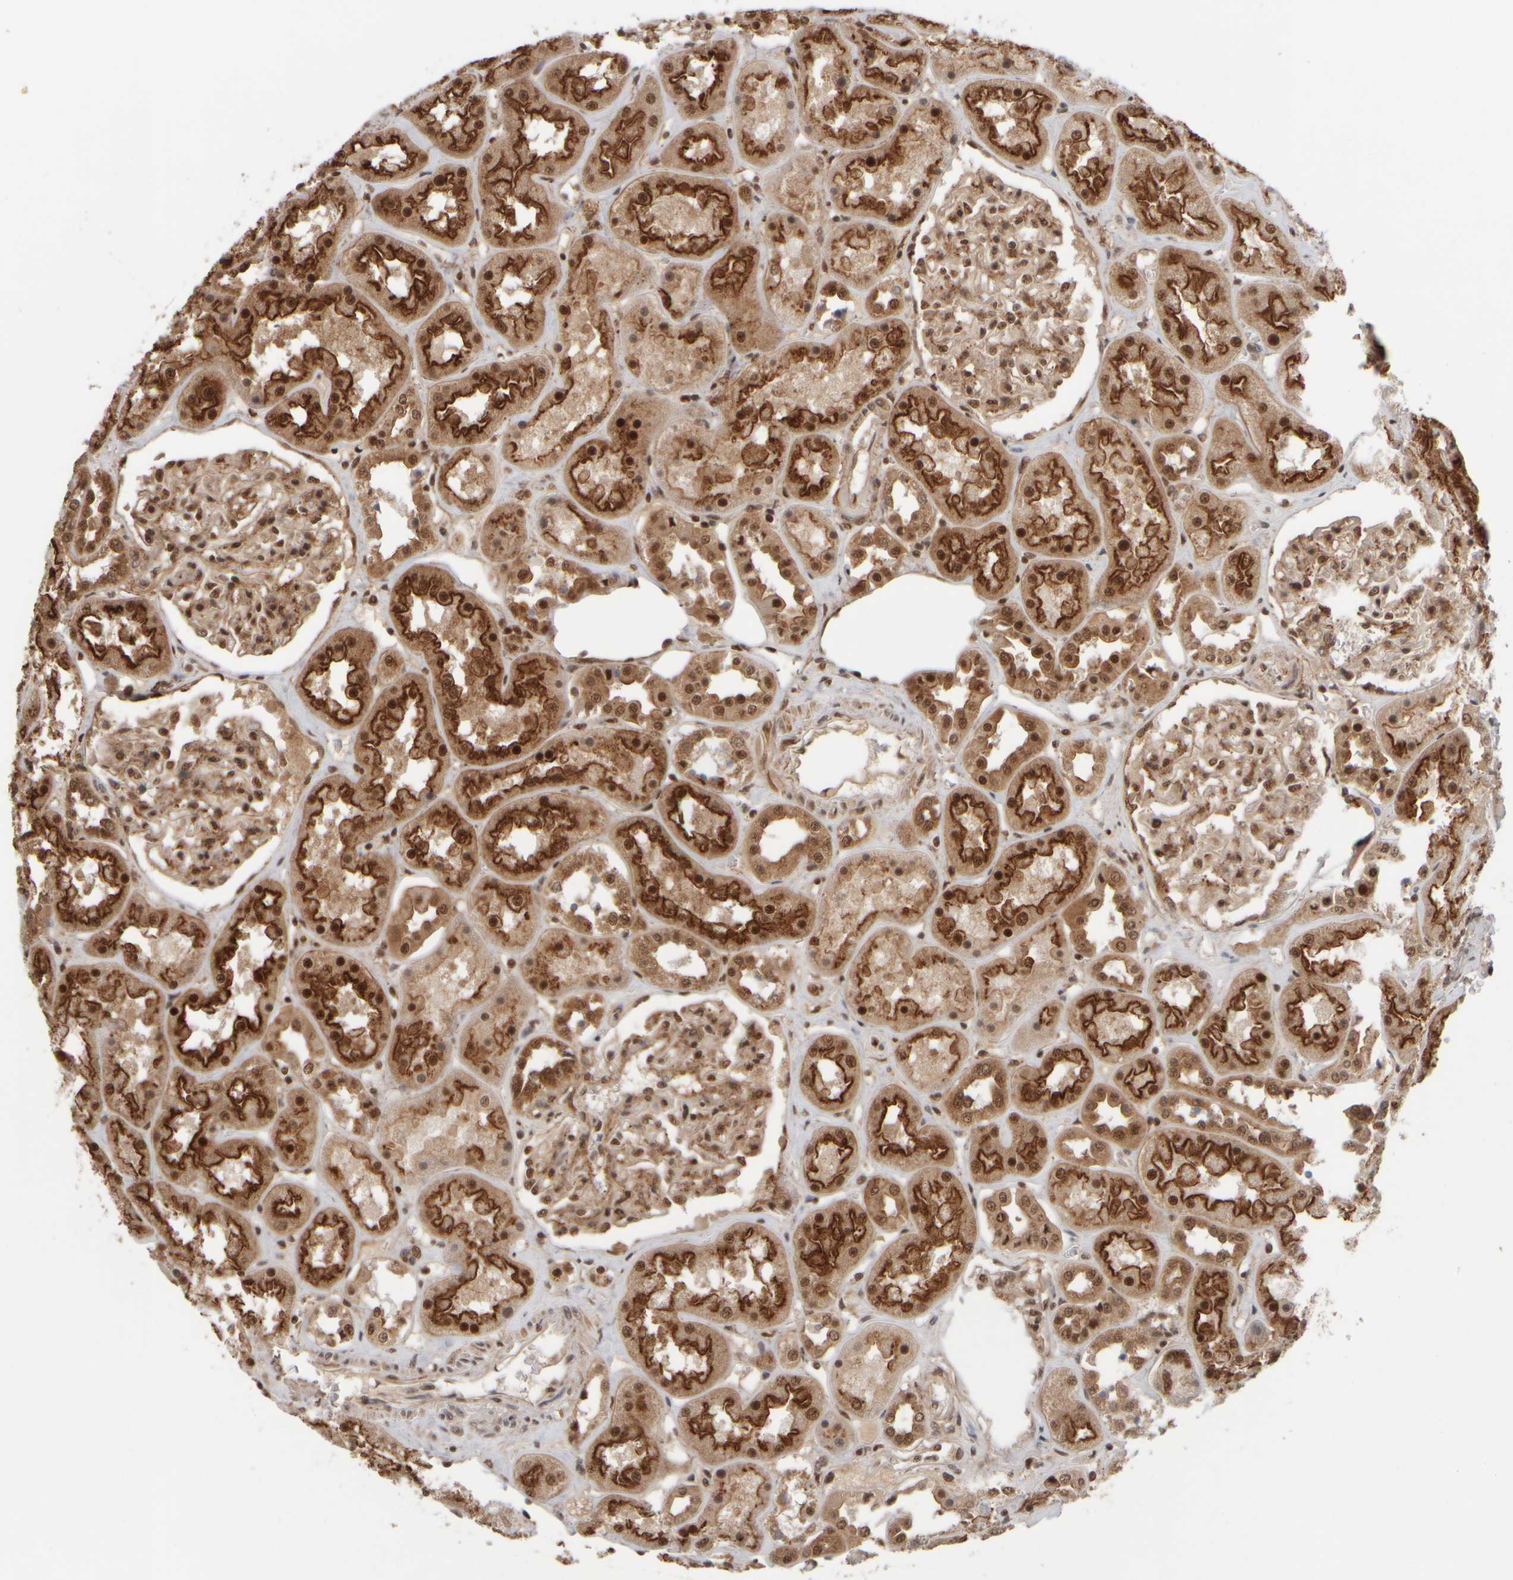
{"staining": {"intensity": "moderate", "quantity": "25%-75%", "location": "cytoplasmic/membranous,nuclear"}, "tissue": "kidney", "cell_type": "Cells in glomeruli", "image_type": "normal", "snomed": [{"axis": "morphology", "description": "Normal tissue, NOS"}, {"axis": "topography", "description": "Kidney"}], "caption": "Cells in glomeruli show moderate cytoplasmic/membranous,nuclear positivity in about 25%-75% of cells in normal kidney. (Stains: DAB in brown, nuclei in blue, Microscopy: brightfield microscopy at high magnification).", "gene": "SYNRG", "patient": {"sex": "male", "age": 70}}